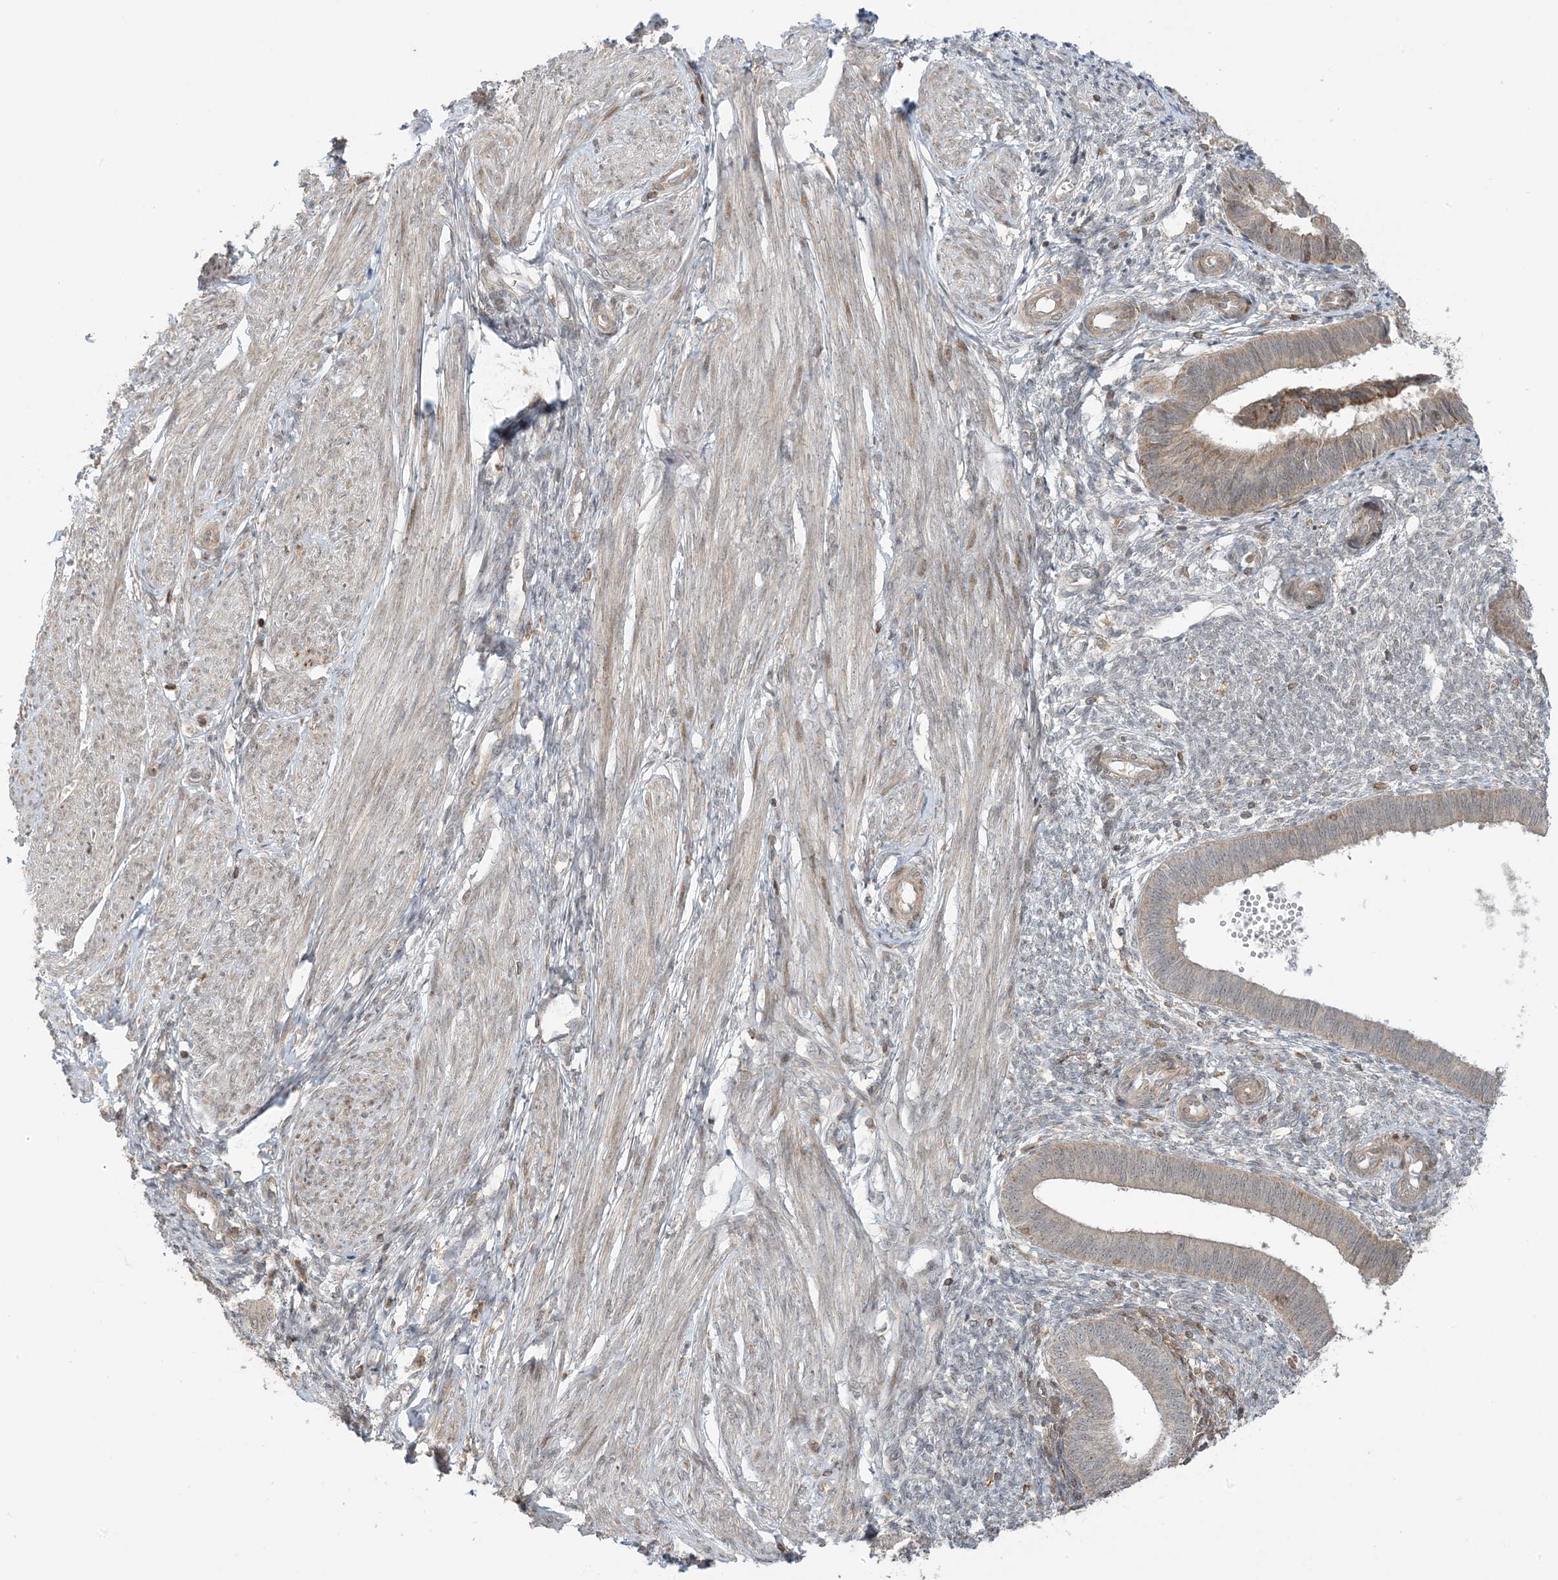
{"staining": {"intensity": "moderate", "quantity": "<25%", "location": "cytoplasmic/membranous"}, "tissue": "endometrium", "cell_type": "Cells in endometrial stroma", "image_type": "normal", "snomed": [{"axis": "morphology", "description": "Normal tissue, NOS"}, {"axis": "topography", "description": "Endometrium"}], "caption": "This image reveals benign endometrium stained with IHC to label a protein in brown. The cytoplasmic/membranous of cells in endometrial stroma show moderate positivity for the protein. Nuclei are counter-stained blue.", "gene": "PHLDB2", "patient": {"sex": "female", "age": 46}}